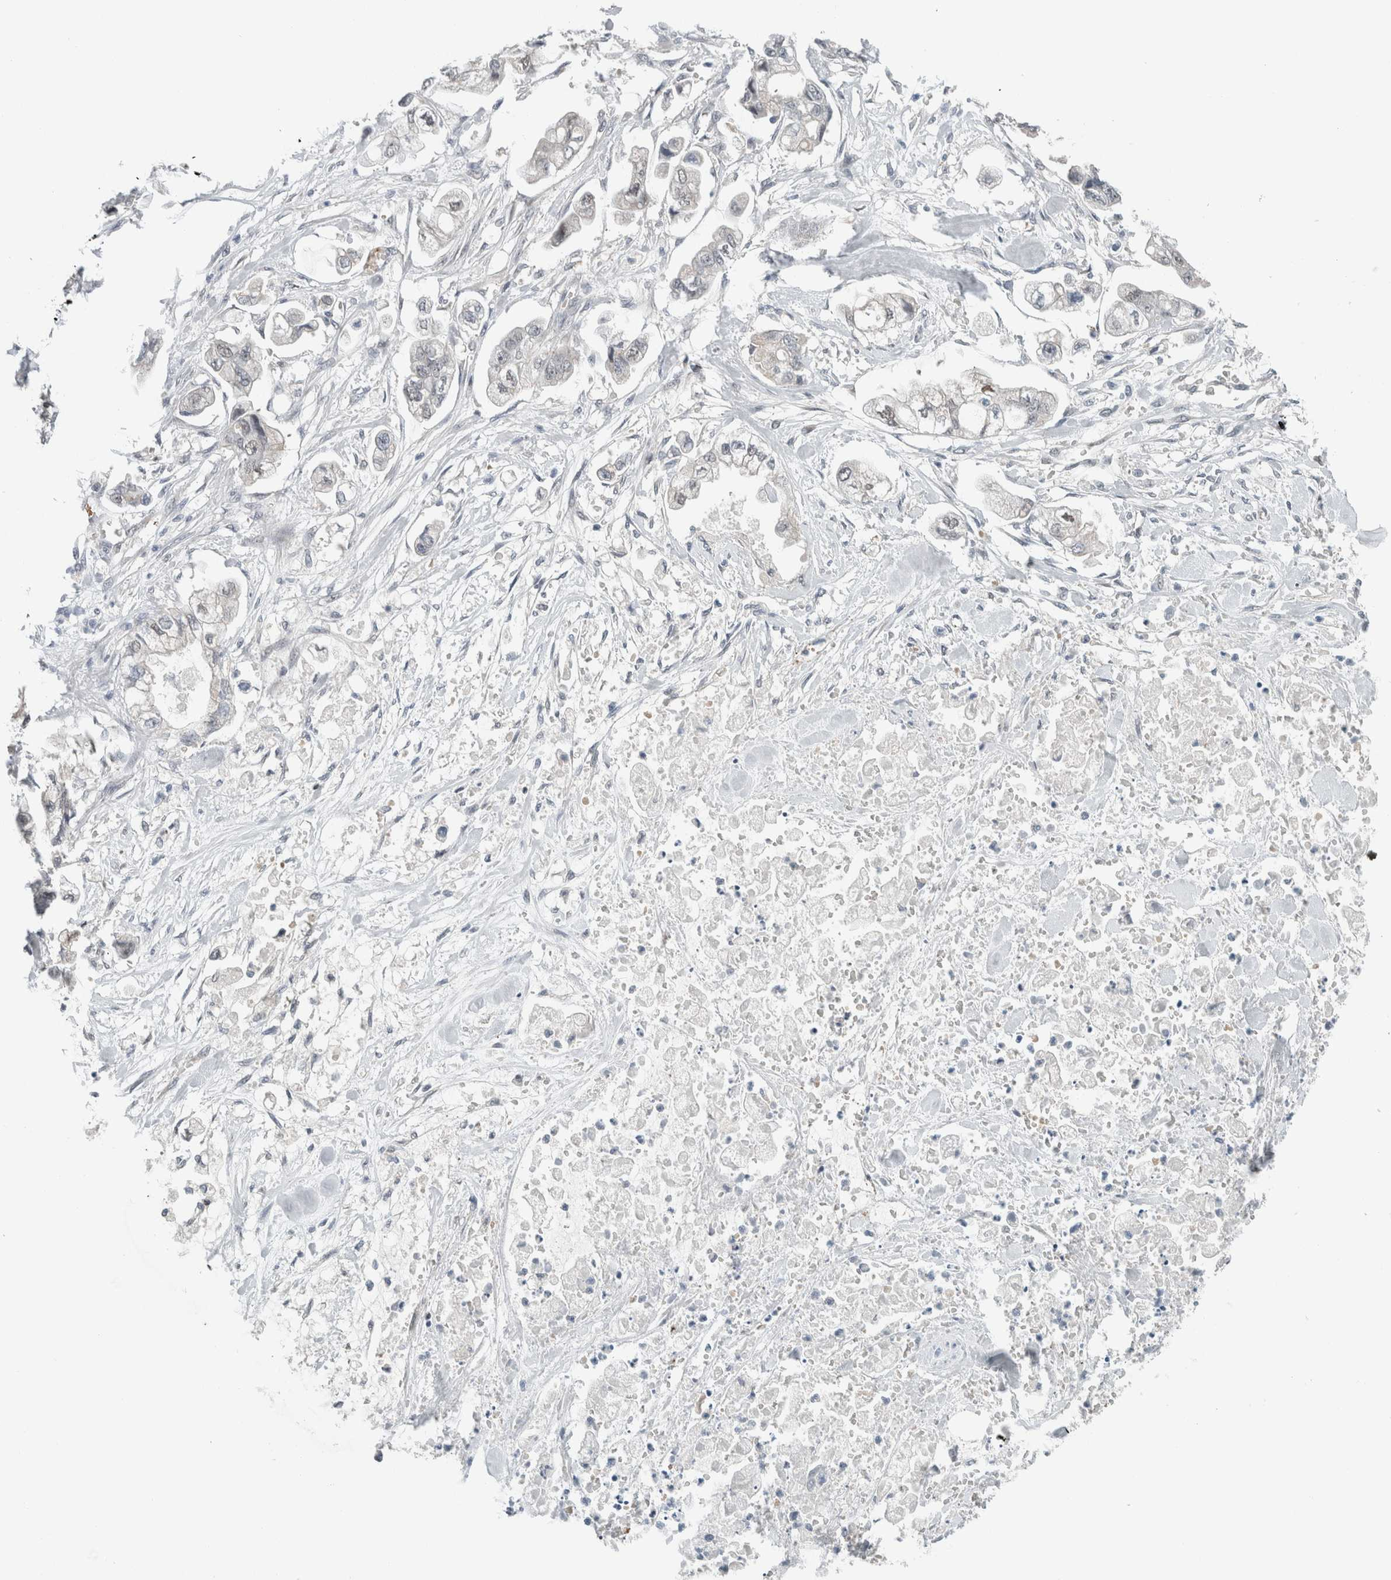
{"staining": {"intensity": "negative", "quantity": "none", "location": "none"}, "tissue": "stomach cancer", "cell_type": "Tumor cells", "image_type": "cancer", "snomed": [{"axis": "morphology", "description": "Normal tissue, NOS"}, {"axis": "morphology", "description": "Adenocarcinoma, NOS"}, {"axis": "topography", "description": "Stomach"}], "caption": "This histopathology image is of adenocarcinoma (stomach) stained with IHC to label a protein in brown with the nuclei are counter-stained blue. There is no staining in tumor cells.", "gene": "CRAT", "patient": {"sex": "male", "age": 62}}